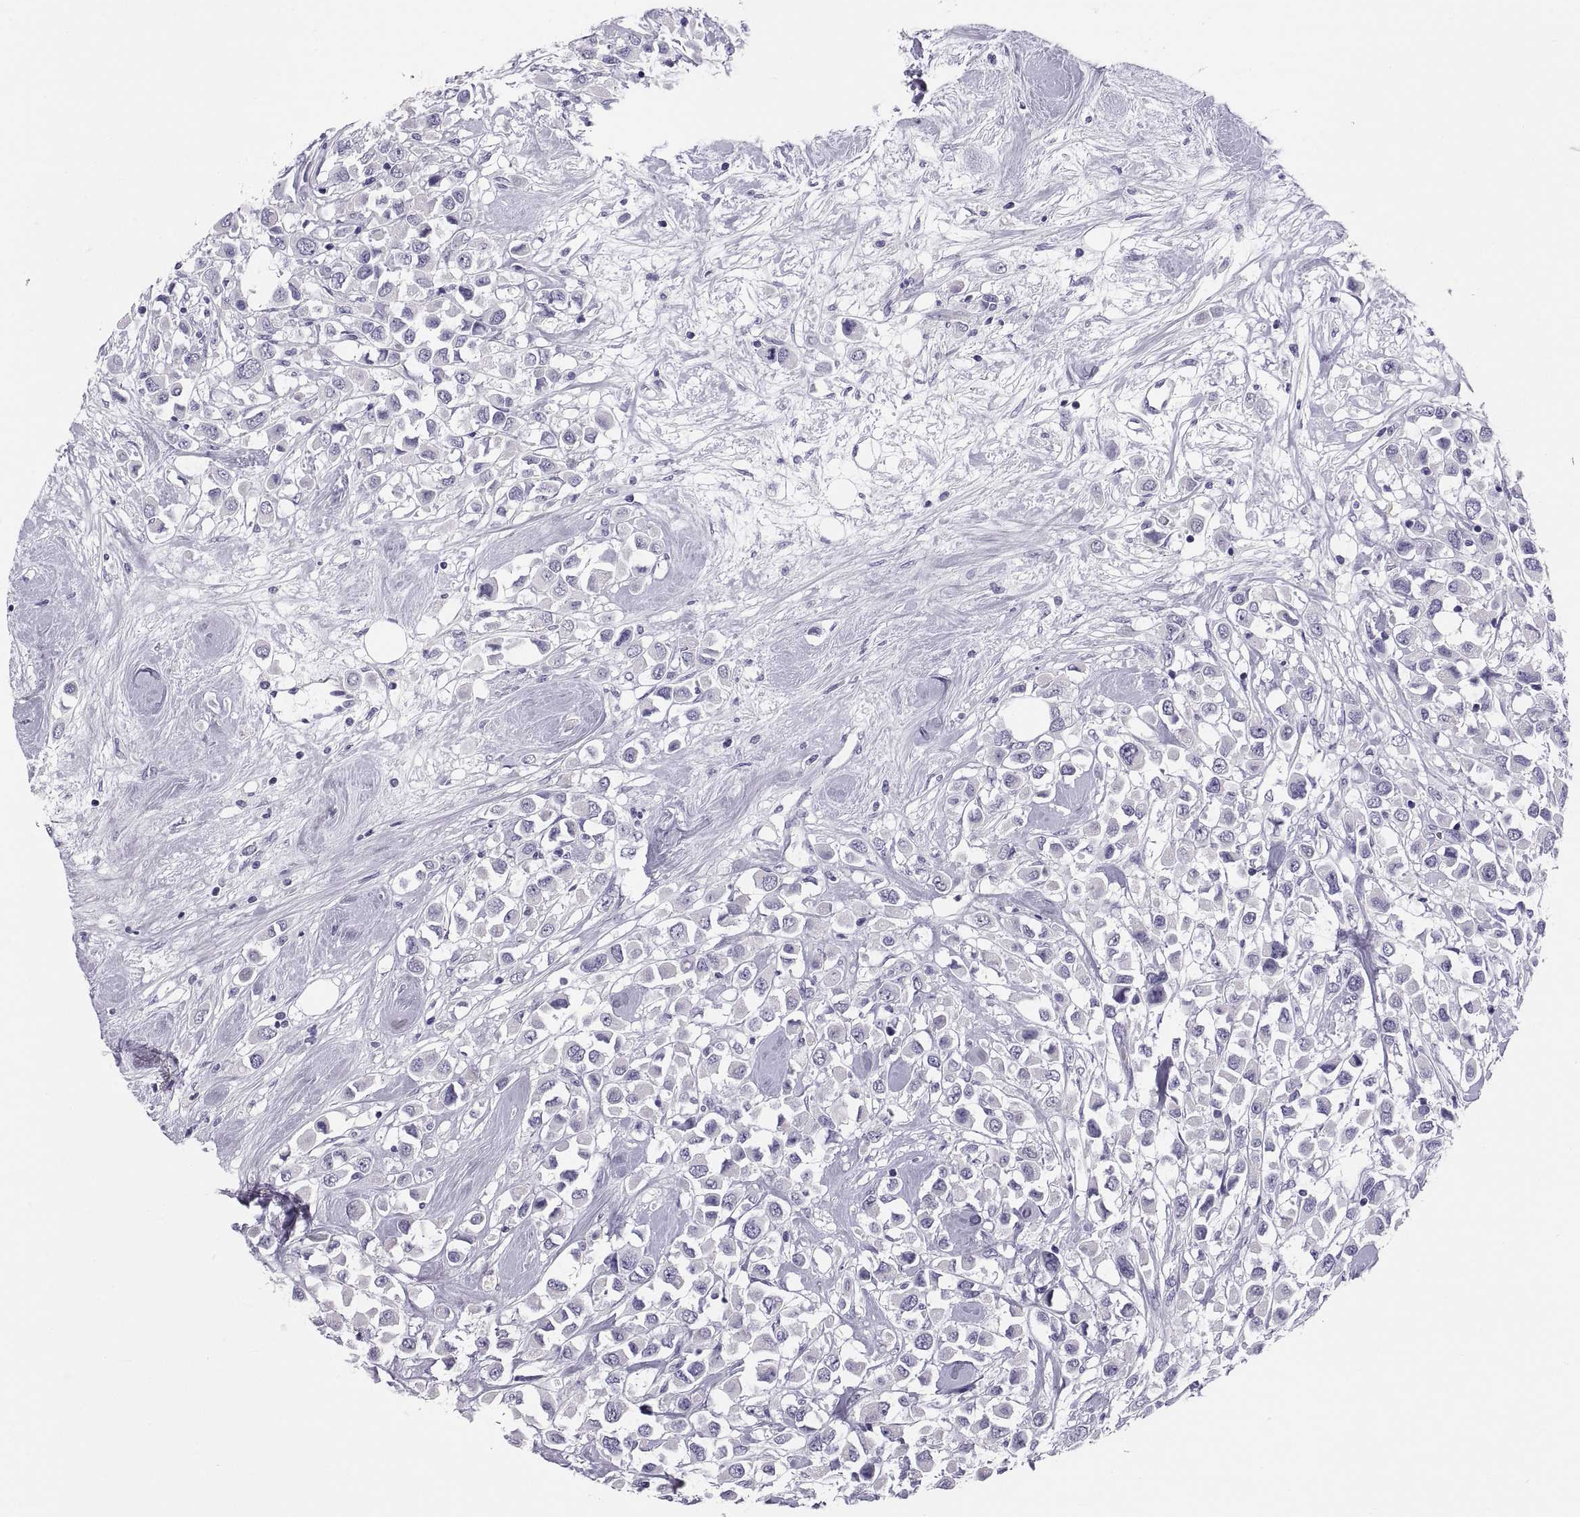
{"staining": {"intensity": "negative", "quantity": "none", "location": "none"}, "tissue": "breast cancer", "cell_type": "Tumor cells", "image_type": "cancer", "snomed": [{"axis": "morphology", "description": "Duct carcinoma"}, {"axis": "topography", "description": "Breast"}], "caption": "Tumor cells show no significant staining in breast cancer (invasive ductal carcinoma).", "gene": "RNASE12", "patient": {"sex": "female", "age": 61}}